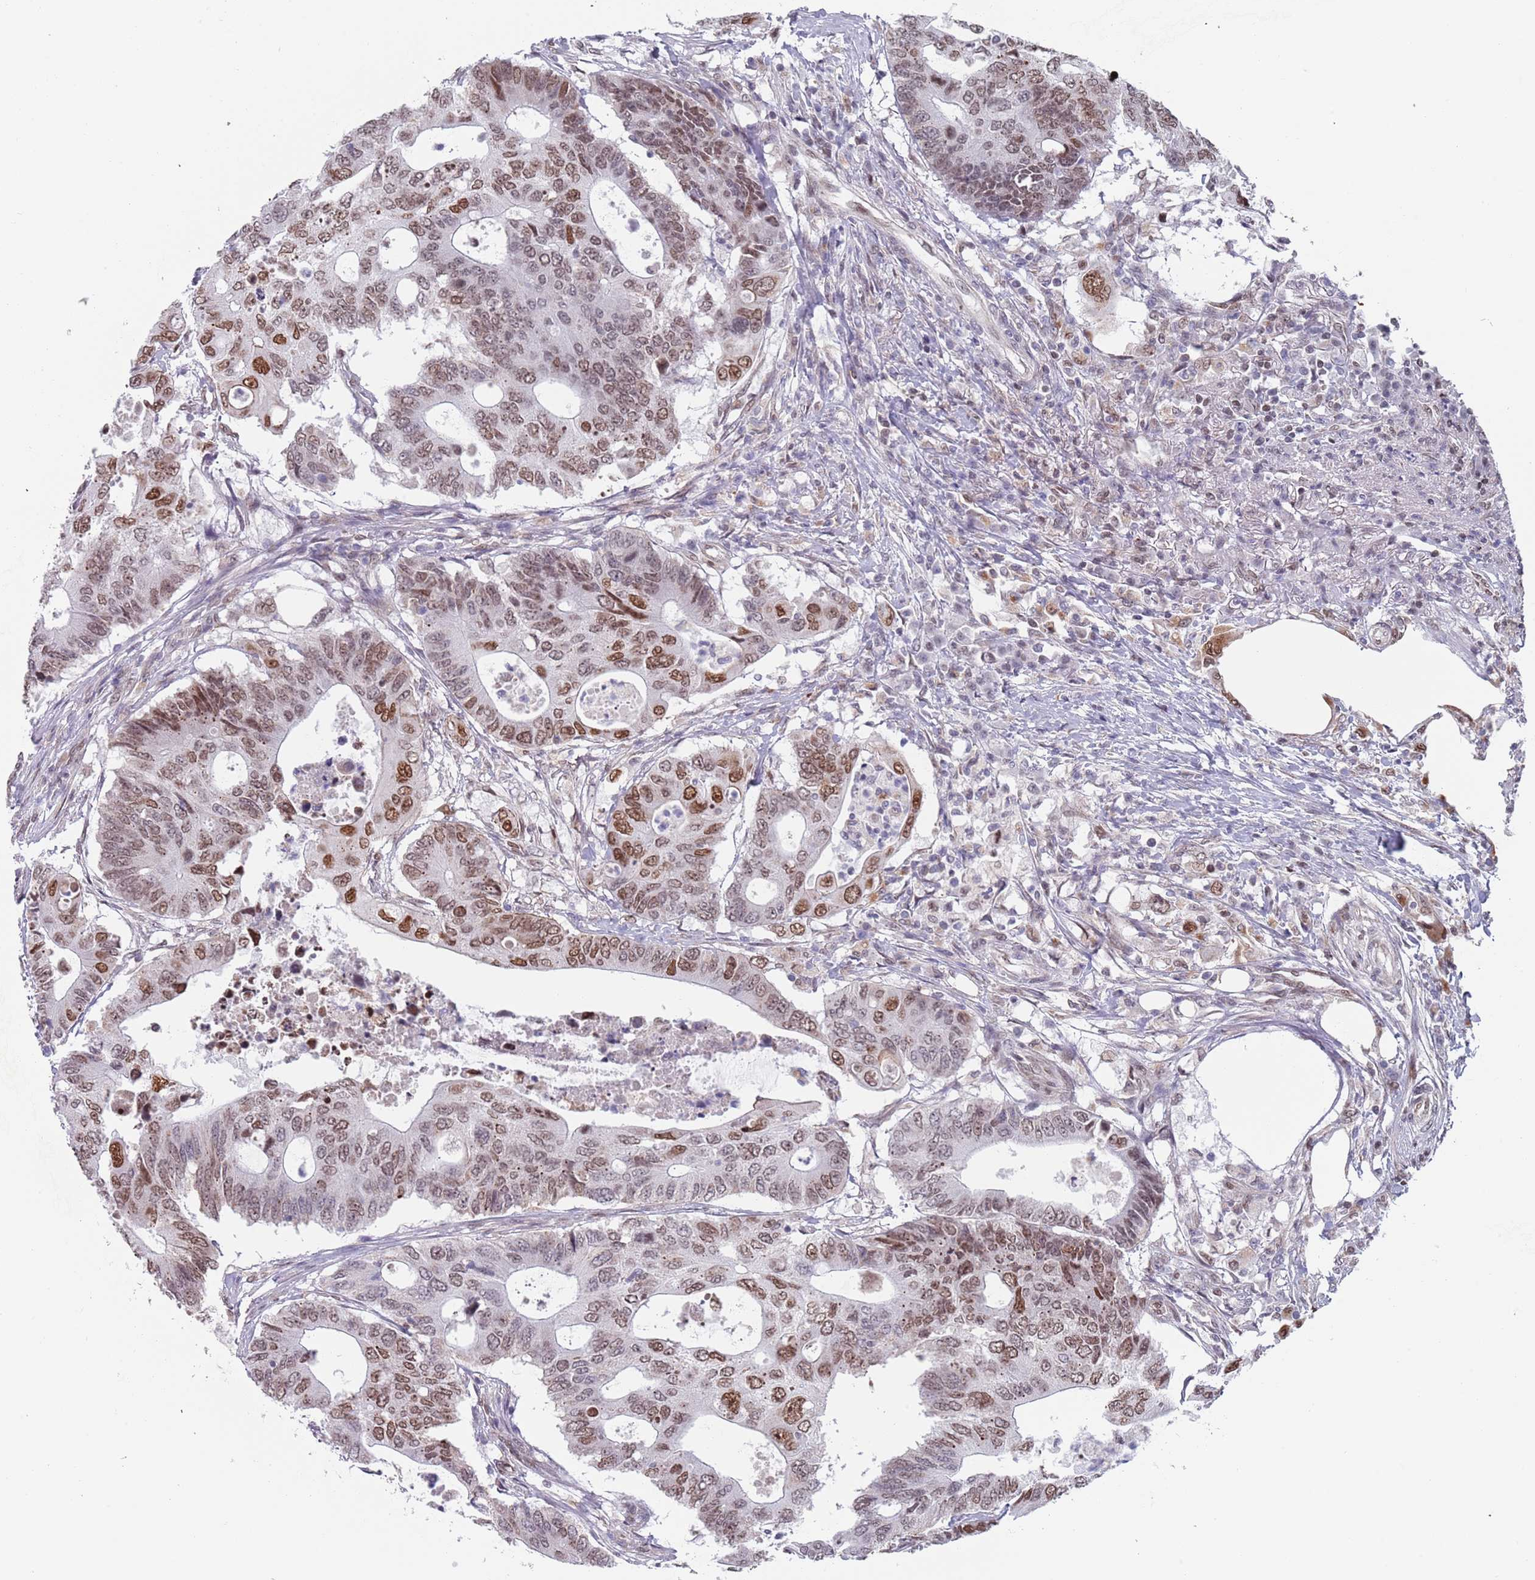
{"staining": {"intensity": "moderate", "quantity": ">75%", "location": "nuclear"}, "tissue": "colorectal cancer", "cell_type": "Tumor cells", "image_type": "cancer", "snomed": [{"axis": "morphology", "description": "Adenocarcinoma, NOS"}, {"axis": "topography", "description": "Colon"}], "caption": "An immunohistochemistry (IHC) histopathology image of tumor tissue is shown. Protein staining in brown highlights moderate nuclear positivity in colorectal cancer within tumor cells. (DAB IHC with brightfield microscopy, high magnification).", "gene": "MFSD12", "patient": {"sex": "male", "age": 71}}